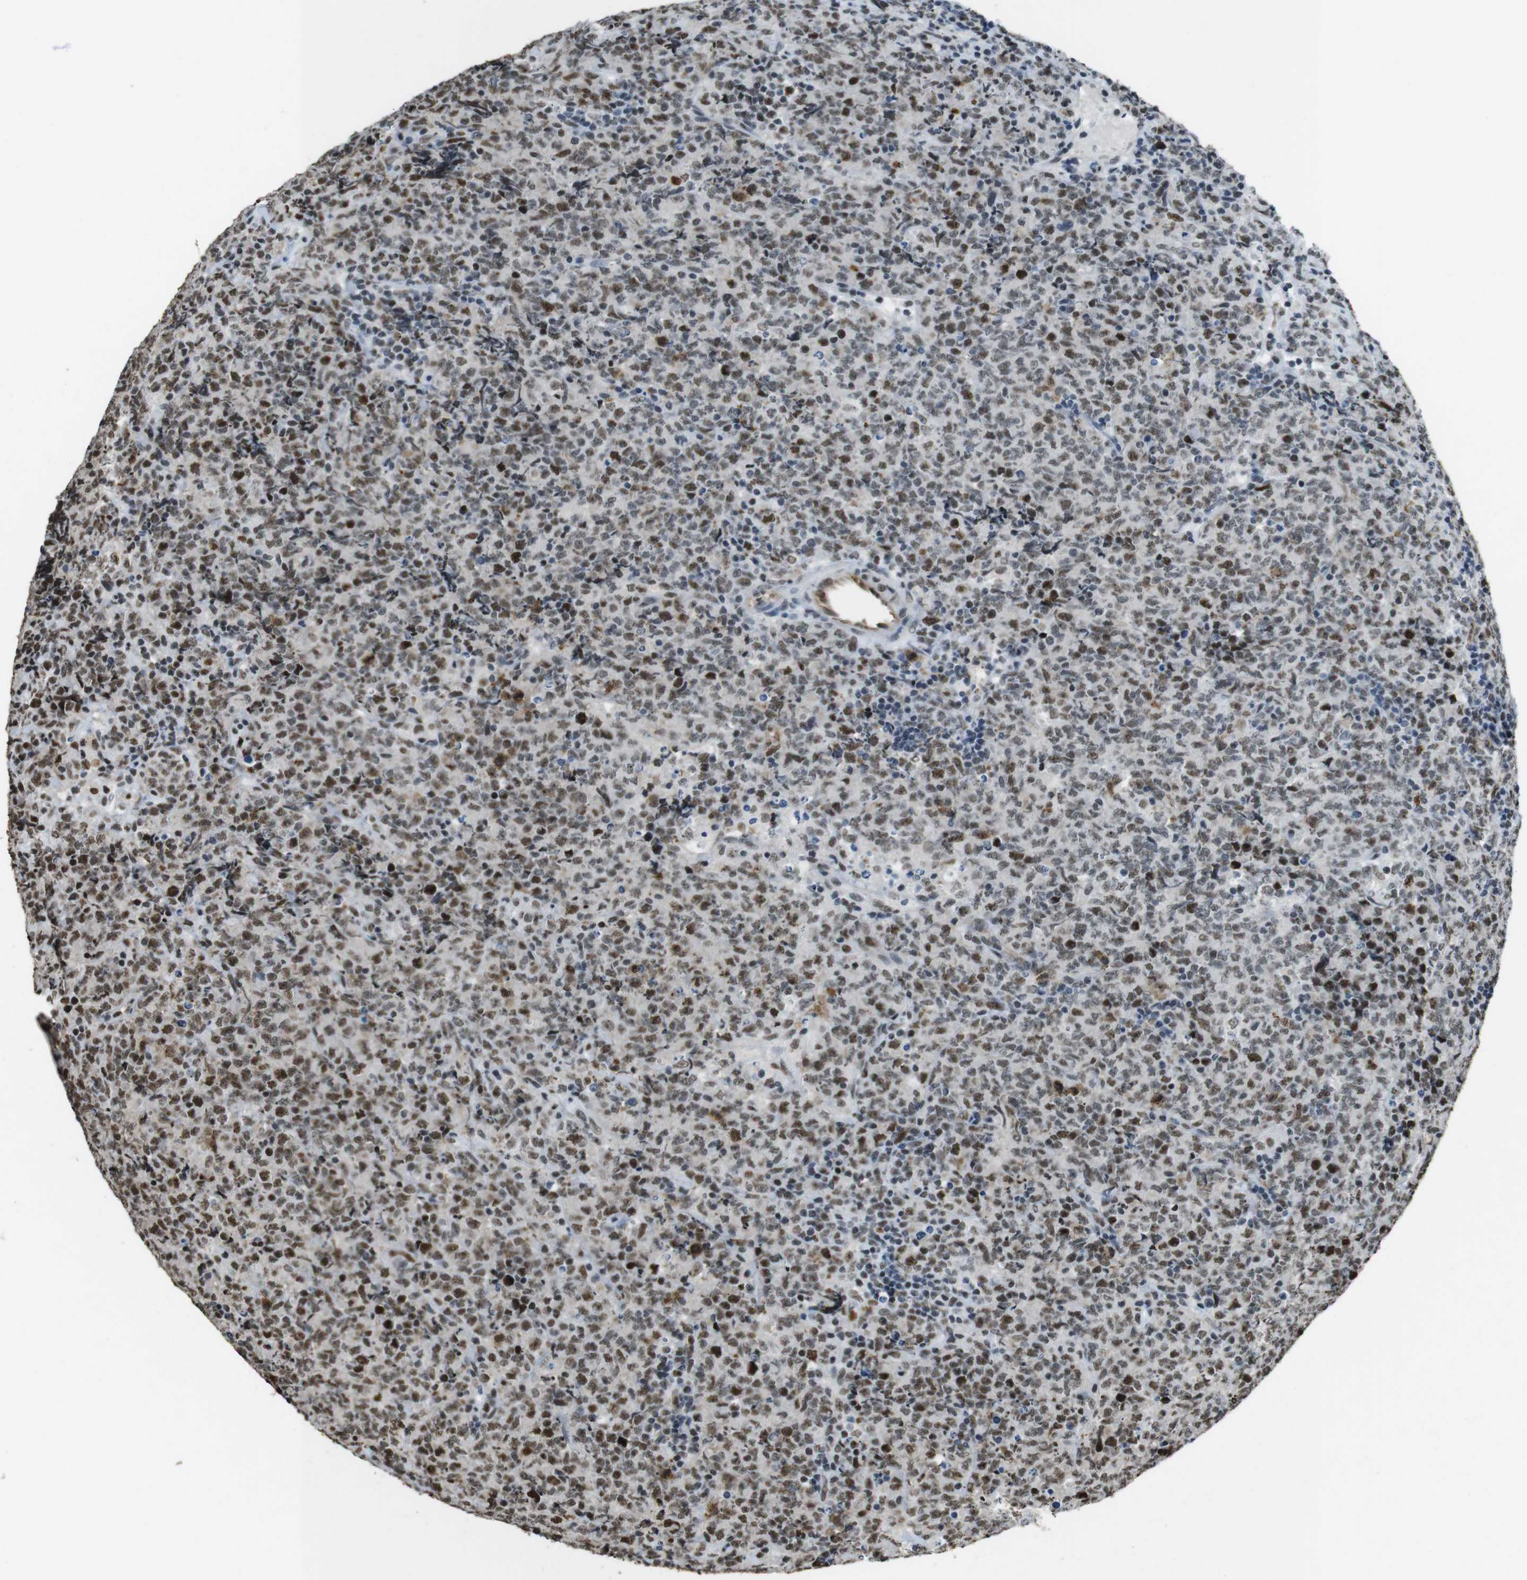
{"staining": {"intensity": "moderate", "quantity": ">75%", "location": "nuclear"}, "tissue": "lymphoma", "cell_type": "Tumor cells", "image_type": "cancer", "snomed": [{"axis": "morphology", "description": "Malignant lymphoma, non-Hodgkin's type, High grade"}, {"axis": "topography", "description": "Tonsil"}], "caption": "Approximately >75% of tumor cells in high-grade malignant lymphoma, non-Hodgkin's type reveal moderate nuclear protein positivity as visualized by brown immunohistochemical staining.", "gene": "CSNK2B", "patient": {"sex": "female", "age": 36}}